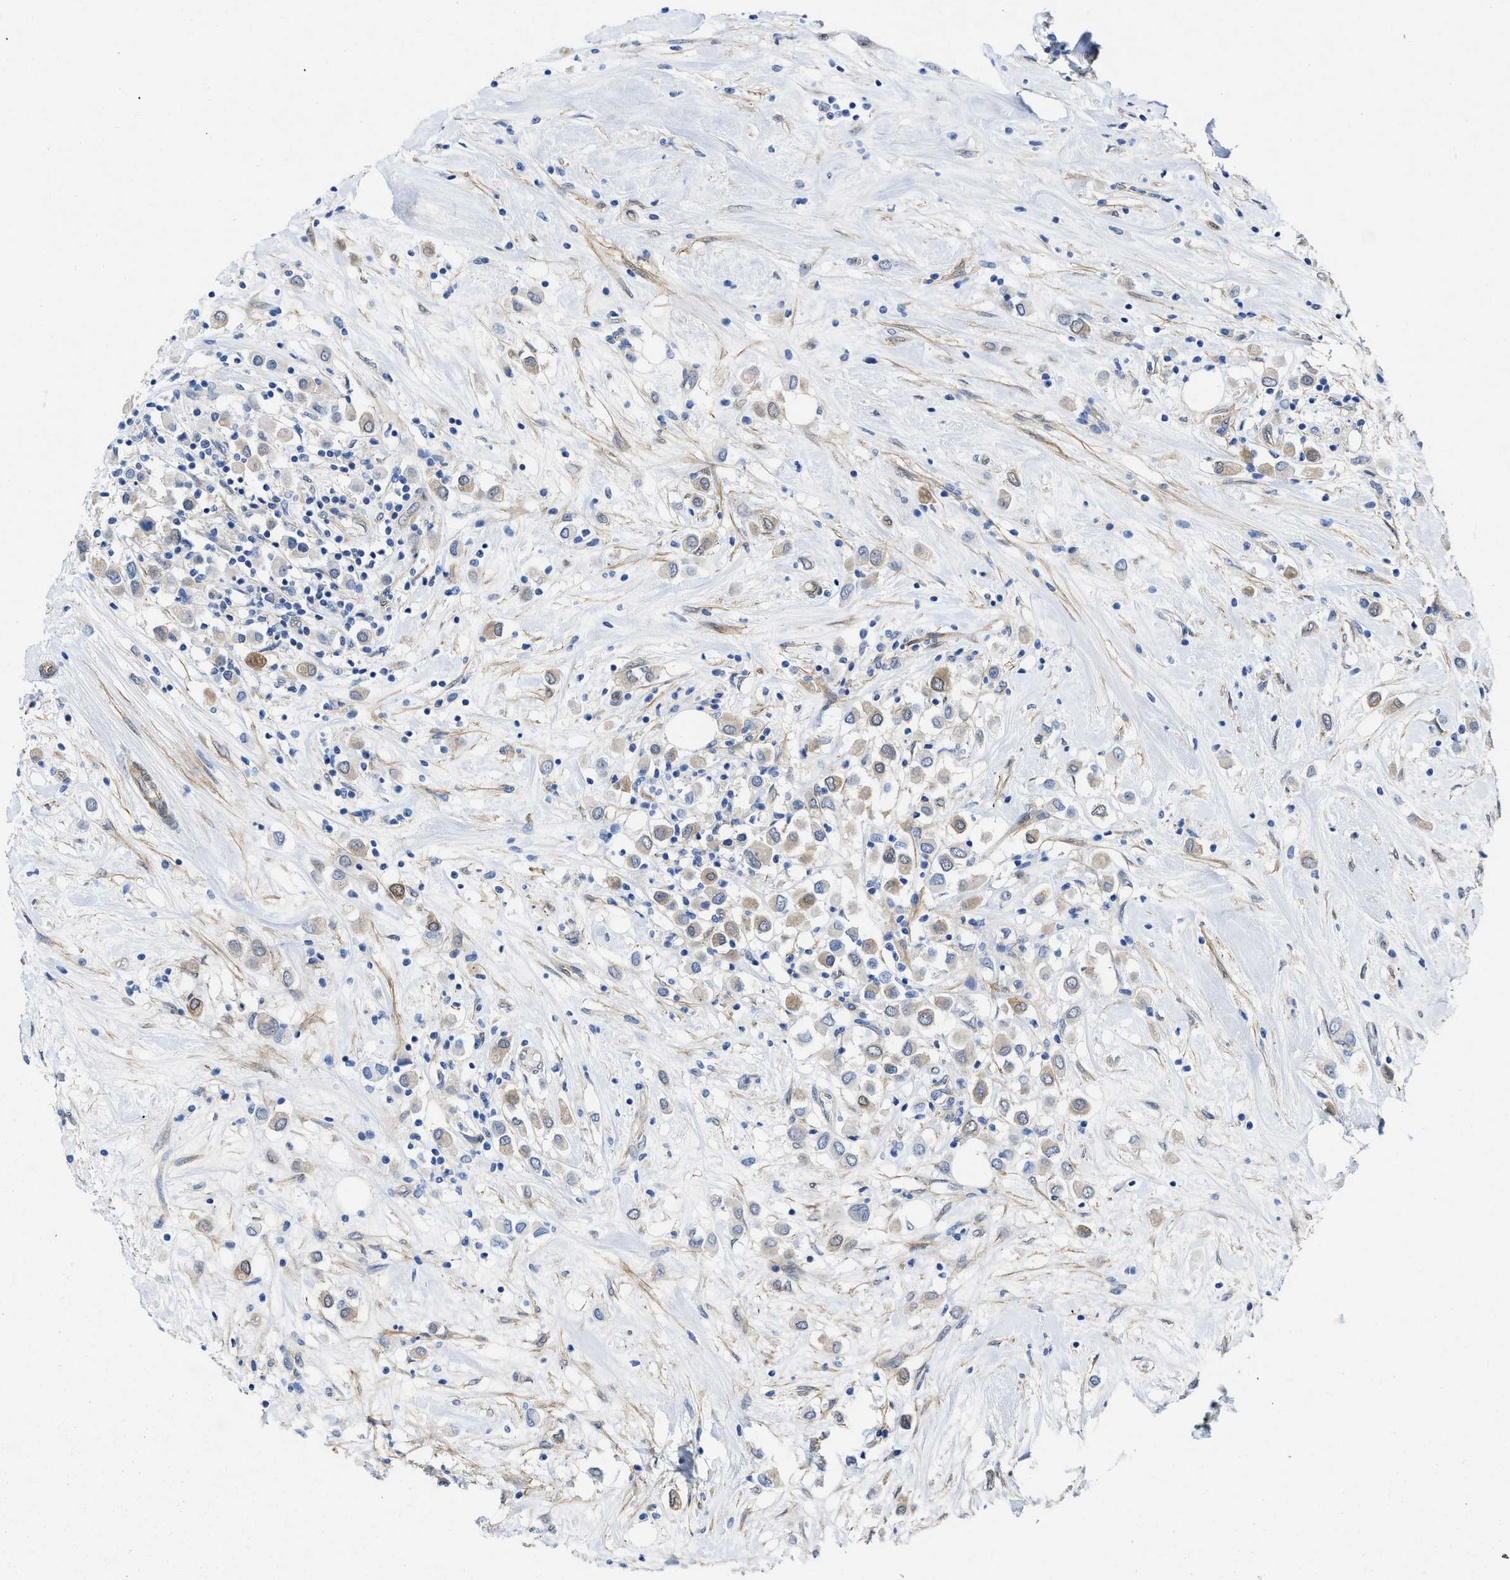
{"staining": {"intensity": "moderate", "quantity": "<25%", "location": "cytoplasmic/membranous"}, "tissue": "breast cancer", "cell_type": "Tumor cells", "image_type": "cancer", "snomed": [{"axis": "morphology", "description": "Duct carcinoma"}, {"axis": "topography", "description": "Breast"}], "caption": "Brown immunohistochemical staining in breast cancer (infiltrating ductal carcinoma) reveals moderate cytoplasmic/membranous positivity in approximately <25% of tumor cells.", "gene": "PDLIM5", "patient": {"sex": "female", "age": 61}}